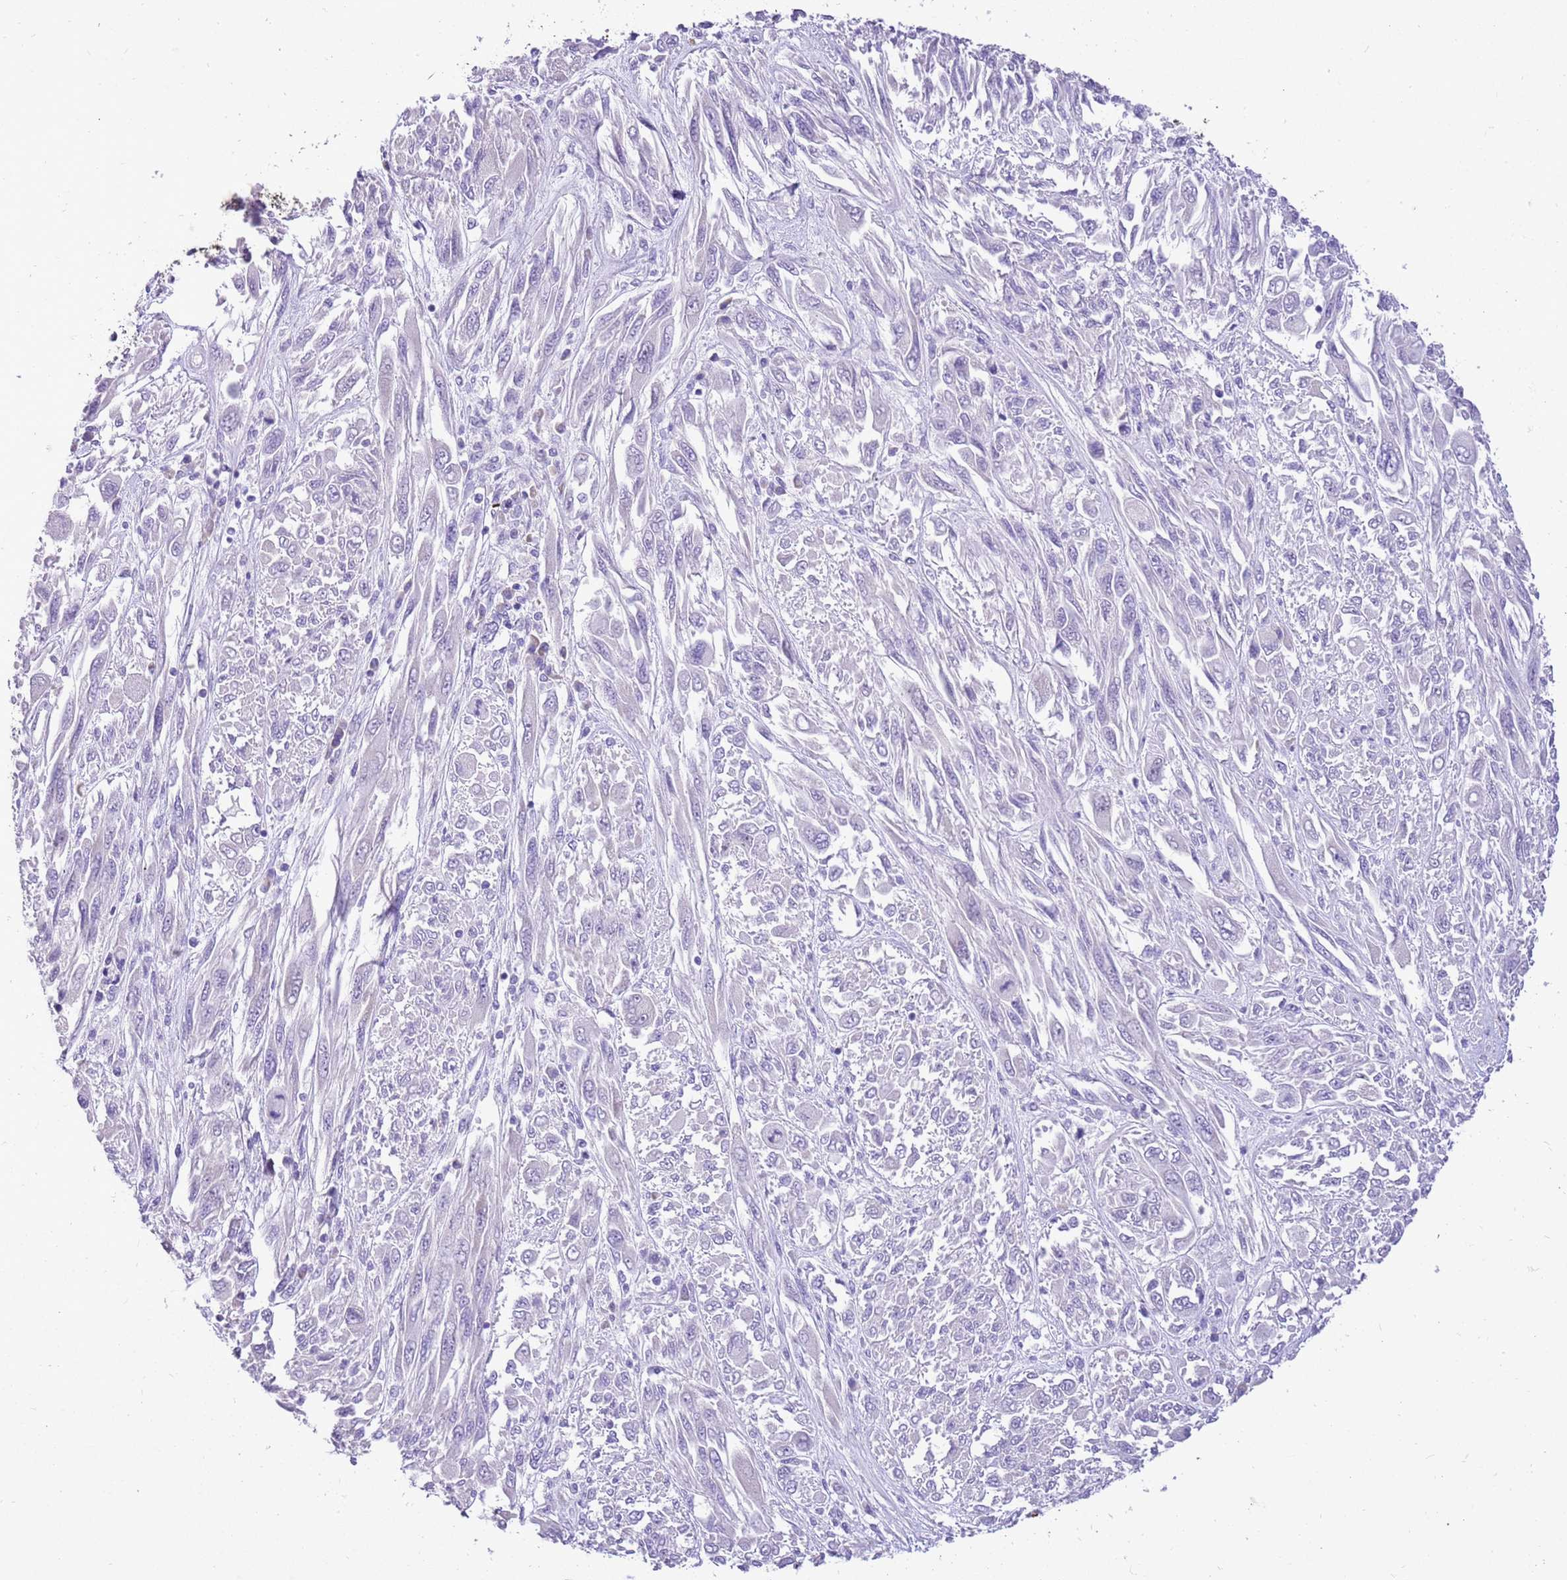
{"staining": {"intensity": "negative", "quantity": "none", "location": "none"}, "tissue": "melanoma", "cell_type": "Tumor cells", "image_type": "cancer", "snomed": [{"axis": "morphology", "description": "Malignant melanoma, NOS"}, {"axis": "topography", "description": "Skin"}], "caption": "Immunohistochemistry (IHC) of human melanoma reveals no expression in tumor cells.", "gene": "R3HDM4", "patient": {"sex": "female", "age": 91}}